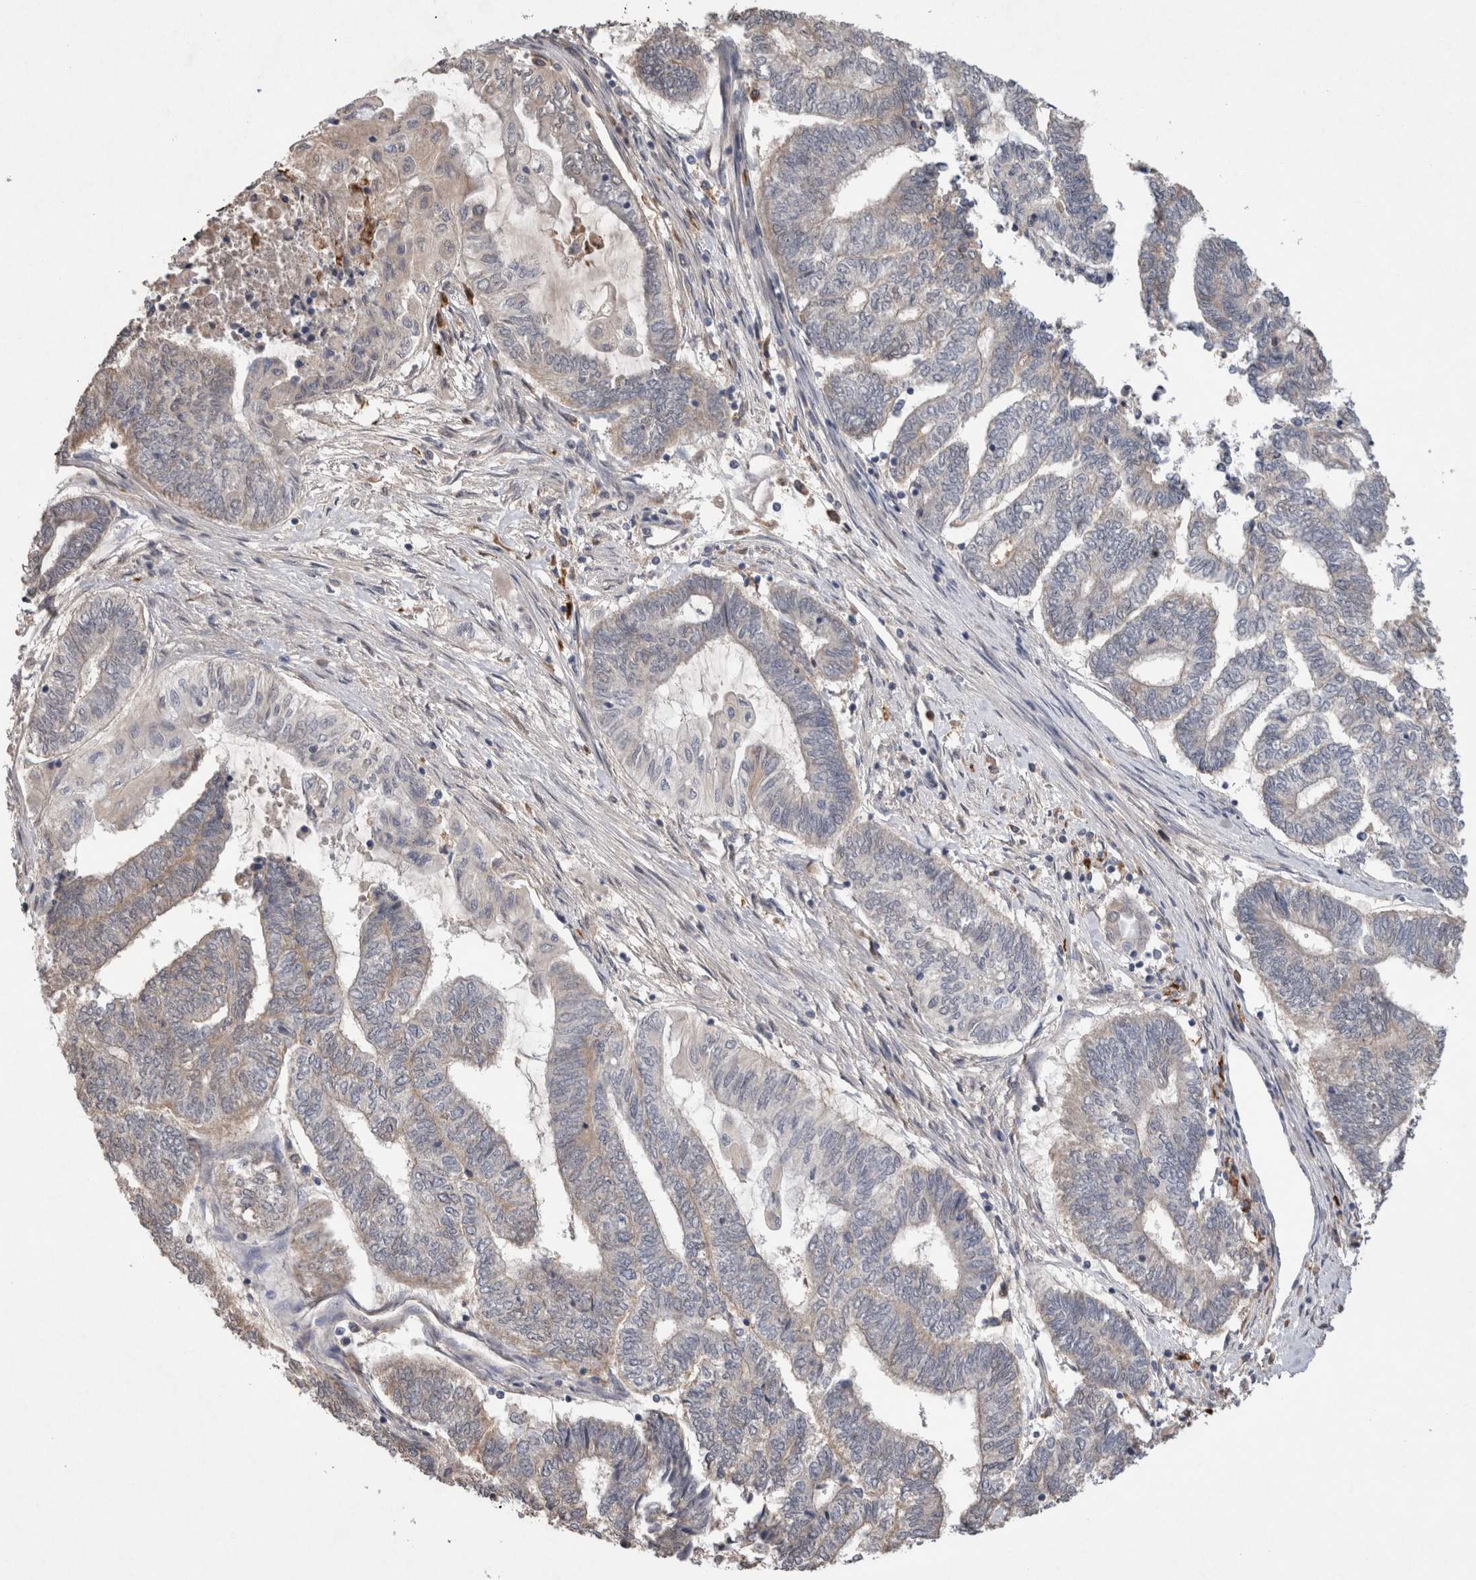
{"staining": {"intensity": "negative", "quantity": "none", "location": "none"}, "tissue": "endometrial cancer", "cell_type": "Tumor cells", "image_type": "cancer", "snomed": [{"axis": "morphology", "description": "Adenocarcinoma, NOS"}, {"axis": "topography", "description": "Uterus"}, {"axis": "topography", "description": "Endometrium"}], "caption": "A high-resolution photomicrograph shows immunohistochemistry staining of adenocarcinoma (endometrial), which demonstrates no significant staining in tumor cells. (DAB (3,3'-diaminobenzidine) IHC, high magnification).", "gene": "FABP7", "patient": {"sex": "female", "age": 70}}